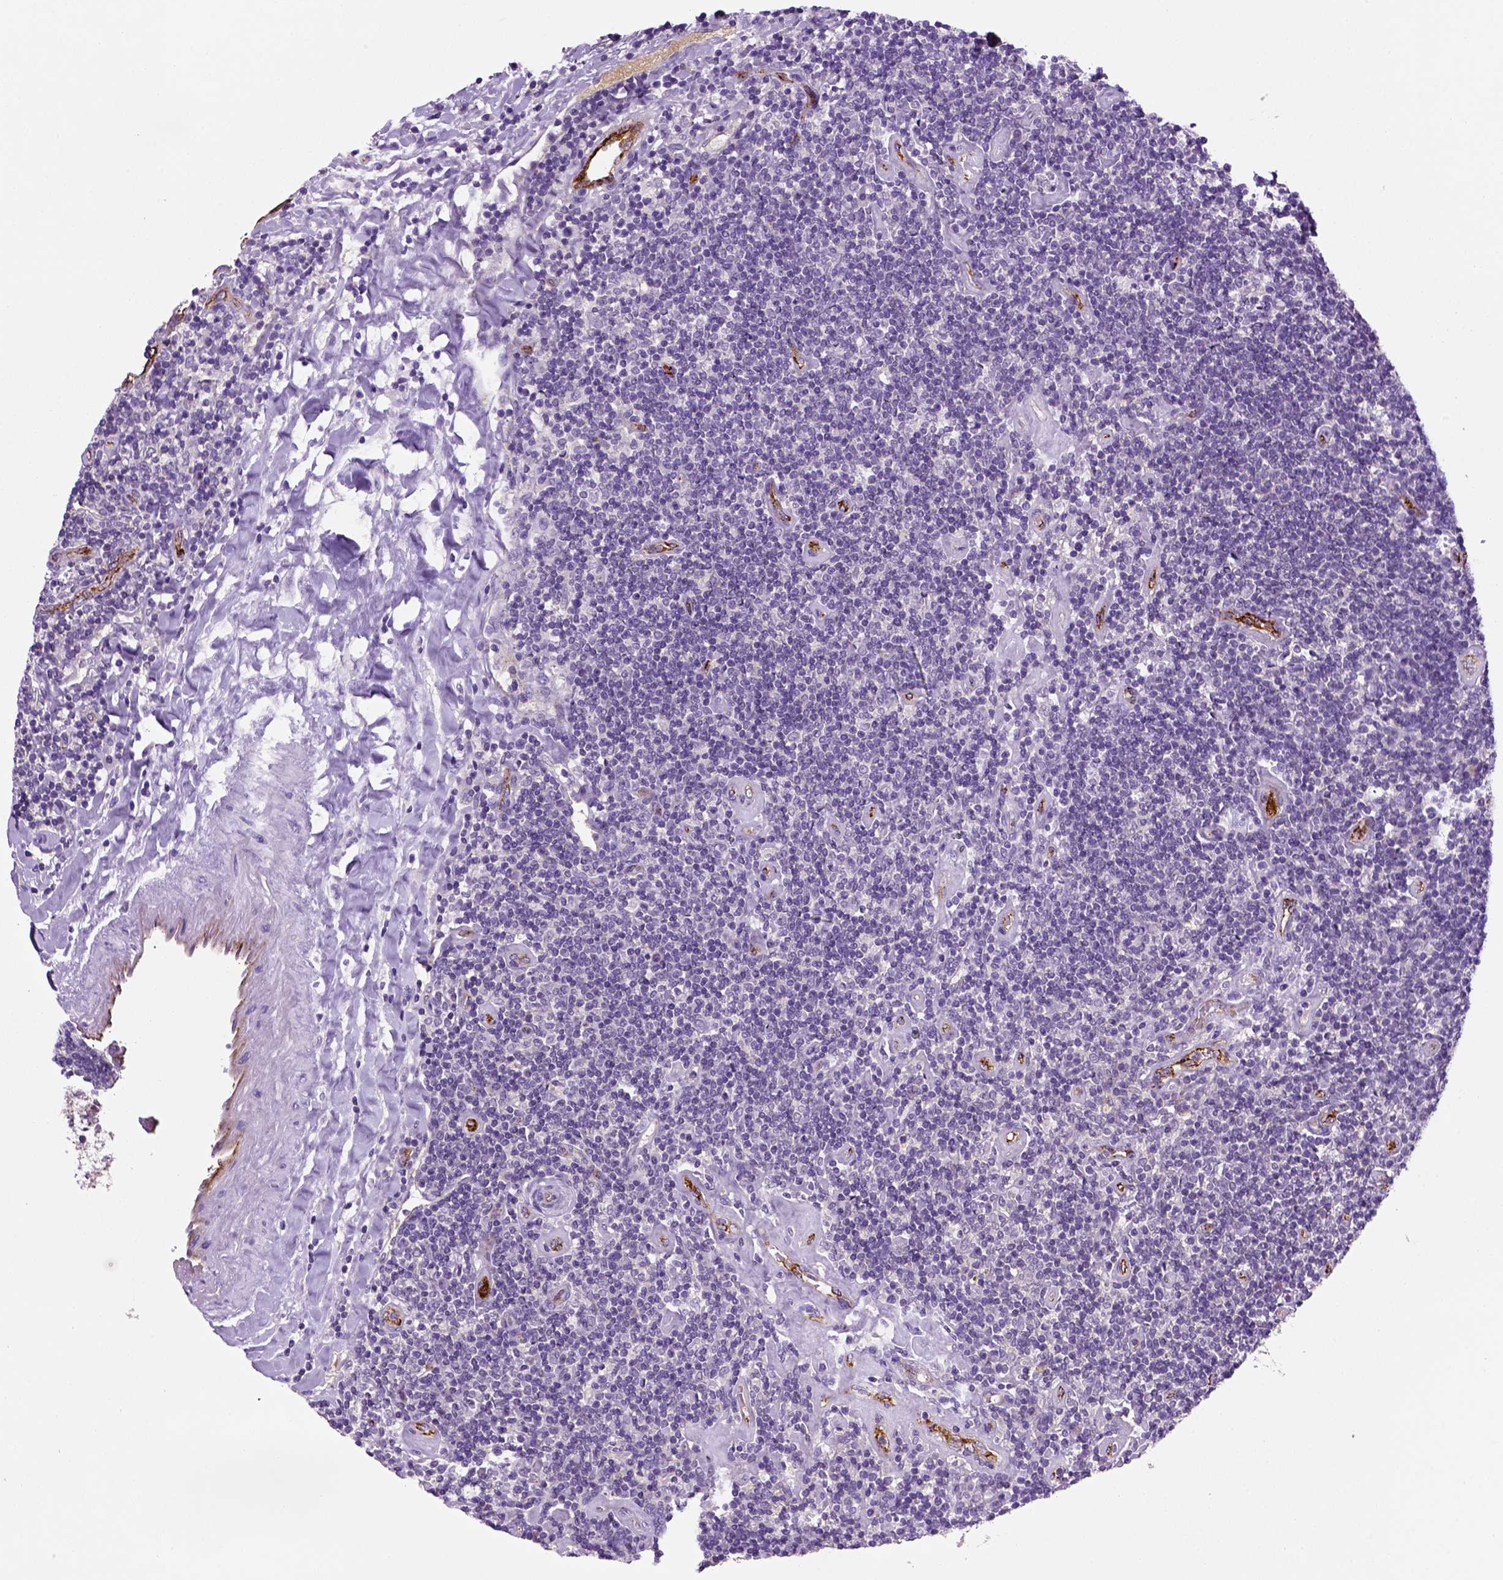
{"staining": {"intensity": "negative", "quantity": "none", "location": "none"}, "tissue": "lymphoma", "cell_type": "Tumor cells", "image_type": "cancer", "snomed": [{"axis": "morphology", "description": "Hodgkin's disease, NOS"}, {"axis": "topography", "description": "Lymph node"}], "caption": "The histopathology image shows no significant positivity in tumor cells of lymphoma. The staining is performed using DAB brown chromogen with nuclei counter-stained in using hematoxylin.", "gene": "VWF", "patient": {"sex": "male", "age": 40}}